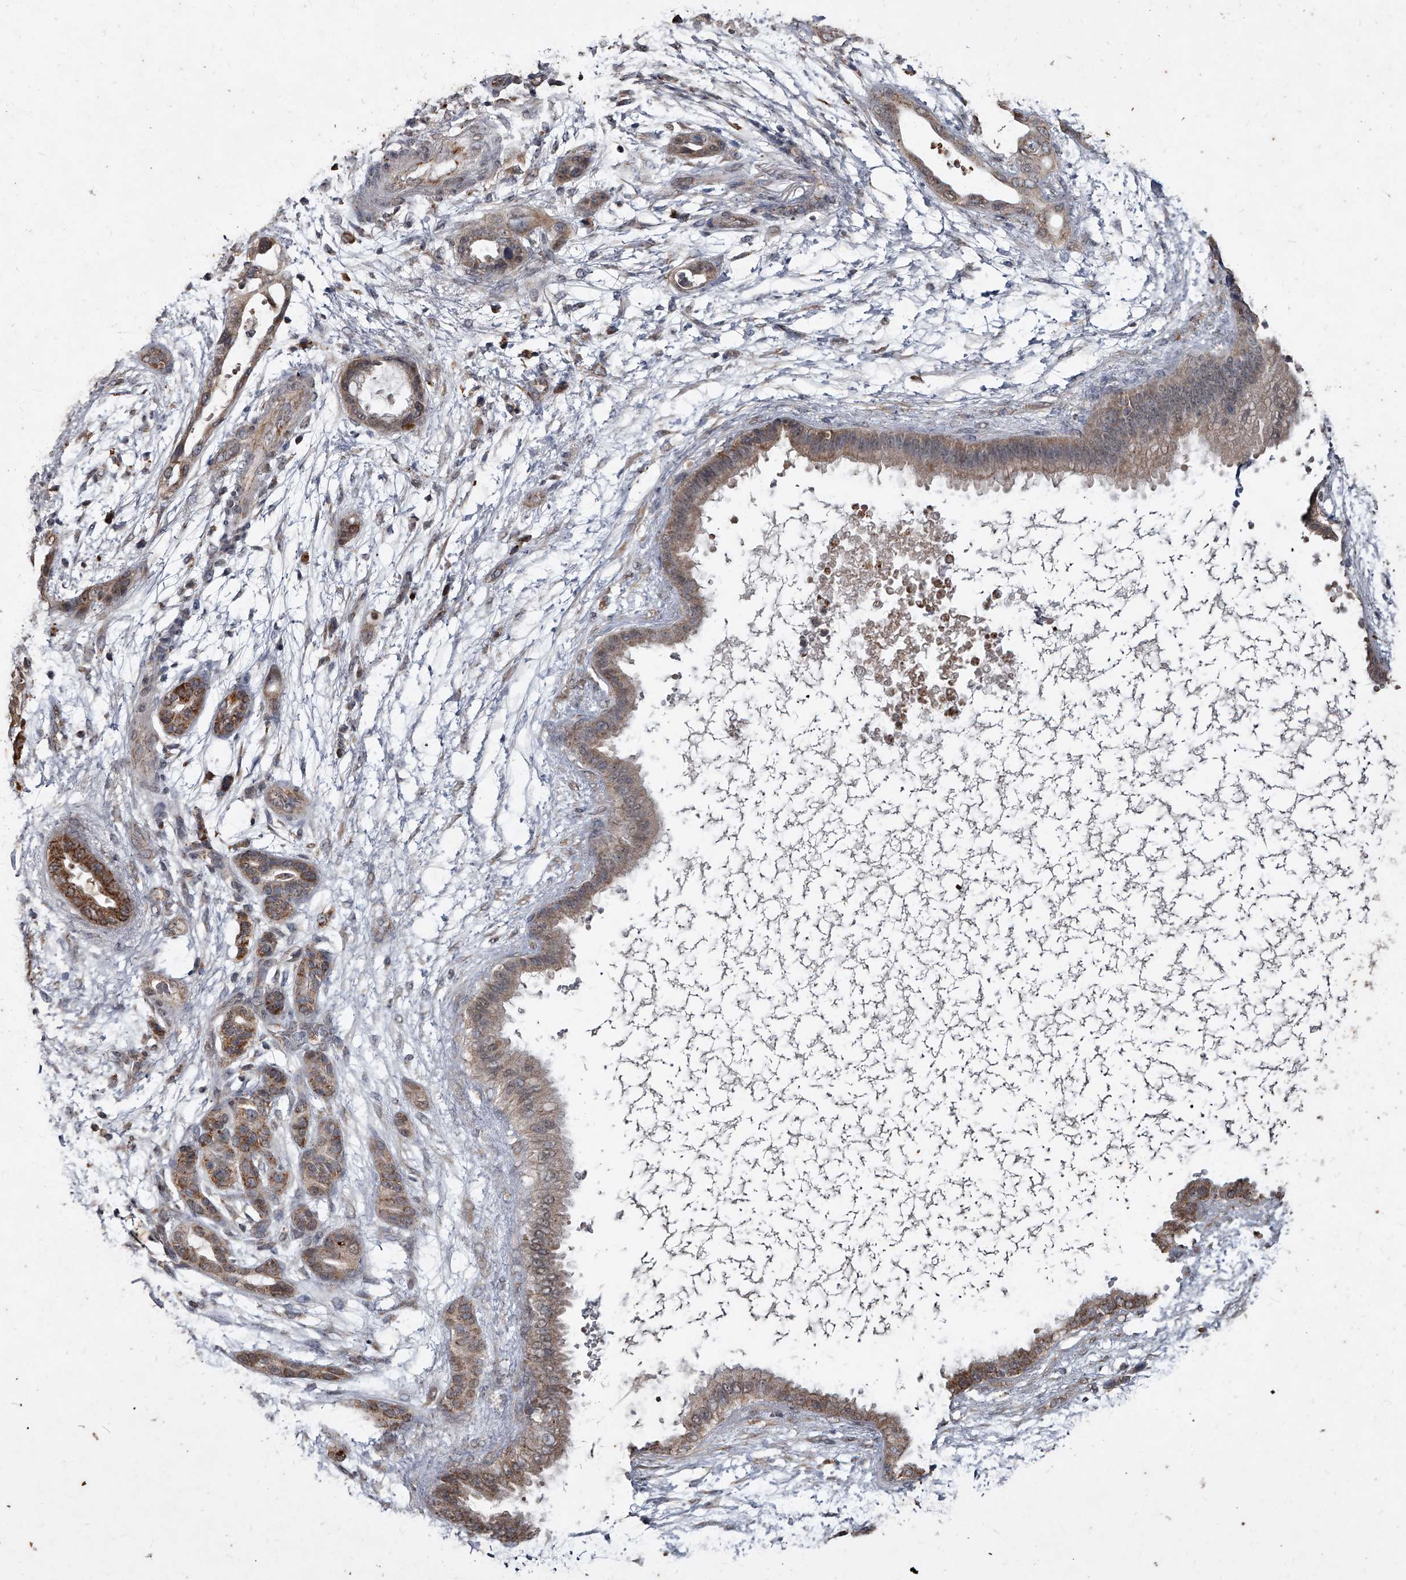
{"staining": {"intensity": "moderate", "quantity": ">75%", "location": "cytoplasmic/membranous"}, "tissue": "pancreatic cancer", "cell_type": "Tumor cells", "image_type": "cancer", "snomed": [{"axis": "morphology", "description": "Adenocarcinoma, NOS"}, {"axis": "topography", "description": "Pancreas"}], "caption": "Immunohistochemistry (DAB (3,3'-diaminobenzidine)) staining of pancreatic adenocarcinoma displays moderate cytoplasmic/membranous protein staining in approximately >75% of tumor cells.", "gene": "GPR183", "patient": {"sex": "male", "age": 59}}